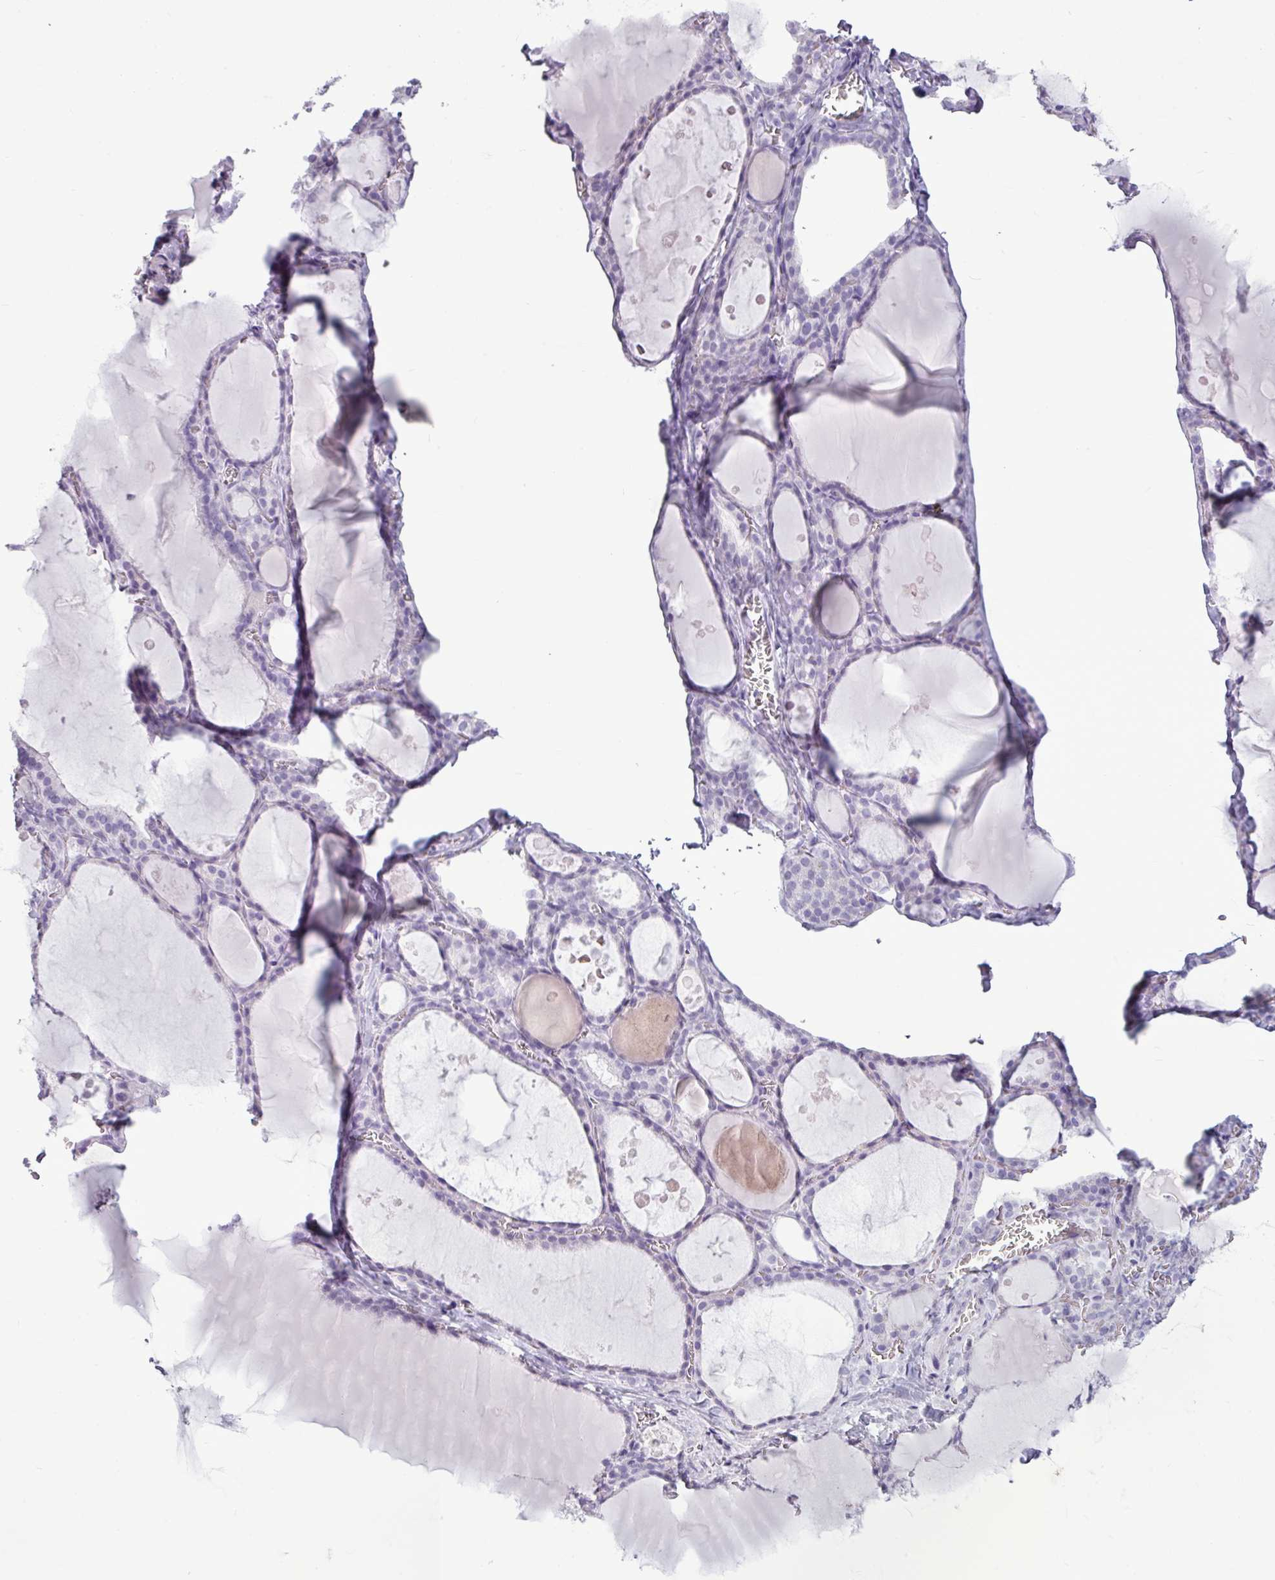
{"staining": {"intensity": "negative", "quantity": "none", "location": "none"}, "tissue": "thyroid gland", "cell_type": "Glandular cells", "image_type": "normal", "snomed": [{"axis": "morphology", "description": "Normal tissue, NOS"}, {"axis": "topography", "description": "Thyroid gland"}], "caption": "Image shows no significant protein staining in glandular cells of benign thyroid gland.", "gene": "AMY2A", "patient": {"sex": "male", "age": 56}}